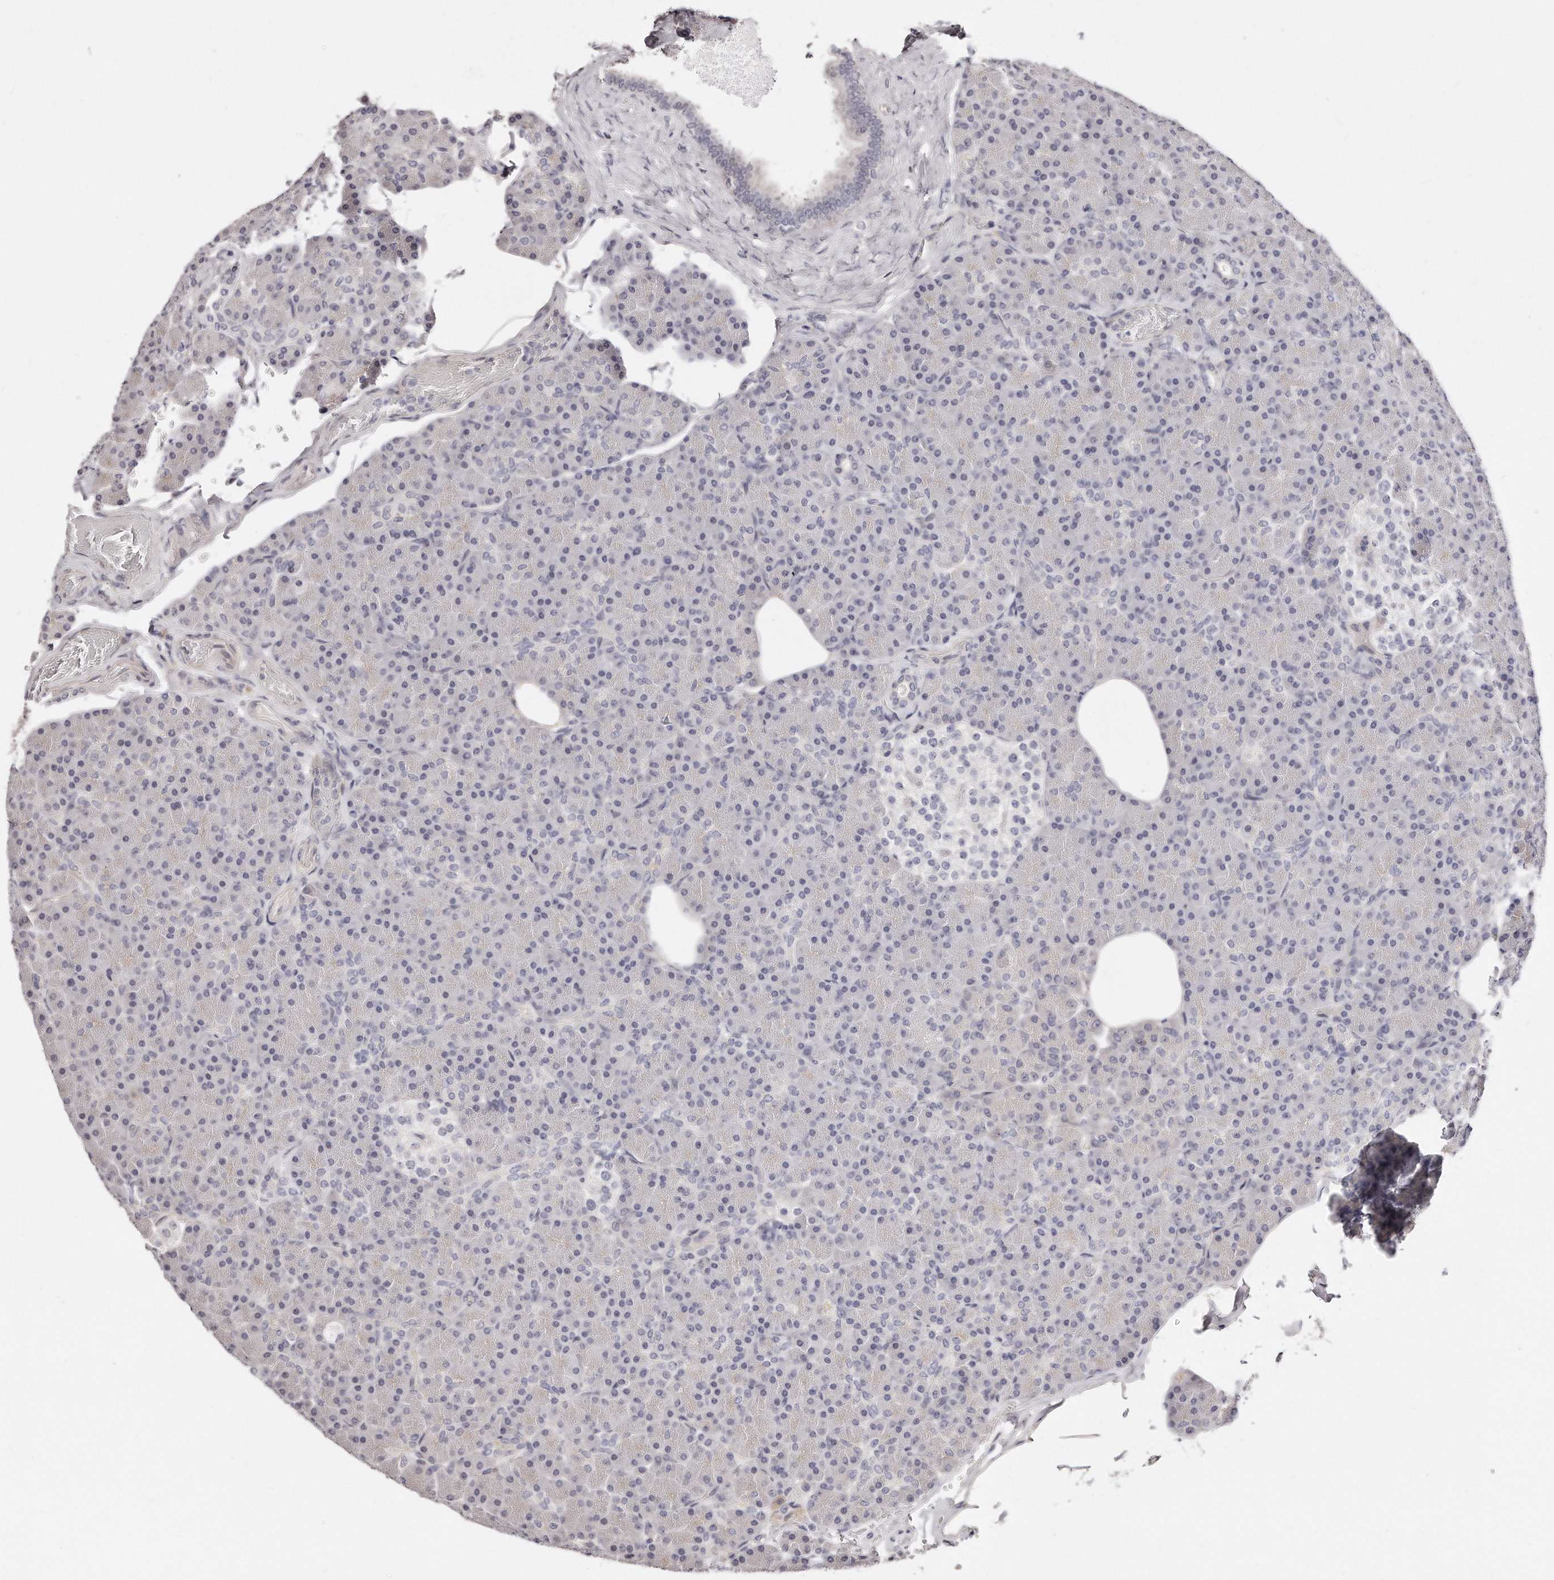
{"staining": {"intensity": "negative", "quantity": "none", "location": "none"}, "tissue": "pancreas", "cell_type": "Exocrine glandular cells", "image_type": "normal", "snomed": [{"axis": "morphology", "description": "Normal tissue, NOS"}, {"axis": "topography", "description": "Pancreas"}], "caption": "Micrograph shows no protein positivity in exocrine glandular cells of benign pancreas.", "gene": "CASZ1", "patient": {"sex": "female", "age": 43}}